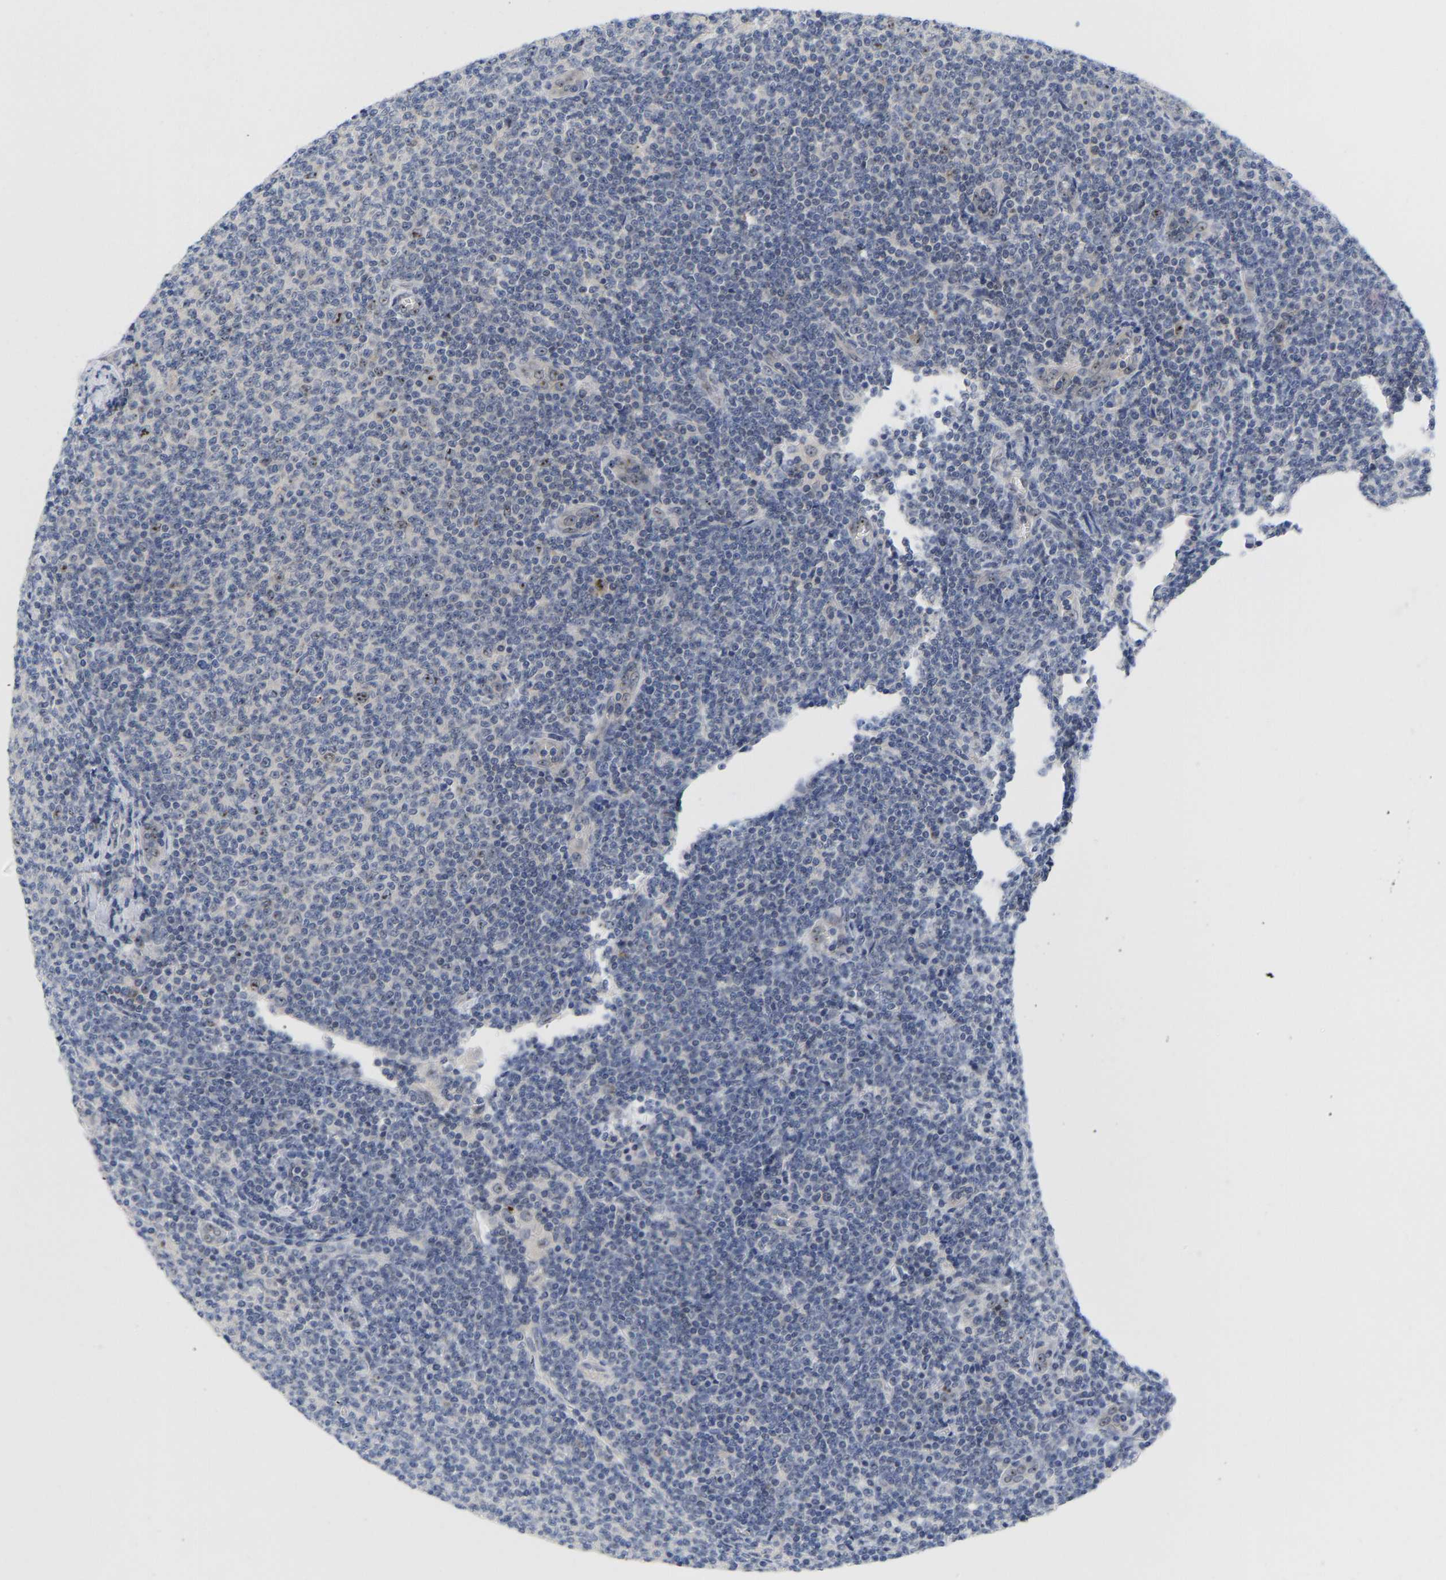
{"staining": {"intensity": "weak", "quantity": "<25%", "location": "nuclear"}, "tissue": "lymphoma", "cell_type": "Tumor cells", "image_type": "cancer", "snomed": [{"axis": "morphology", "description": "Malignant lymphoma, non-Hodgkin's type, Low grade"}, {"axis": "topography", "description": "Lymph node"}], "caption": "The image exhibits no staining of tumor cells in lymphoma.", "gene": "NLE1", "patient": {"sex": "male", "age": 66}}